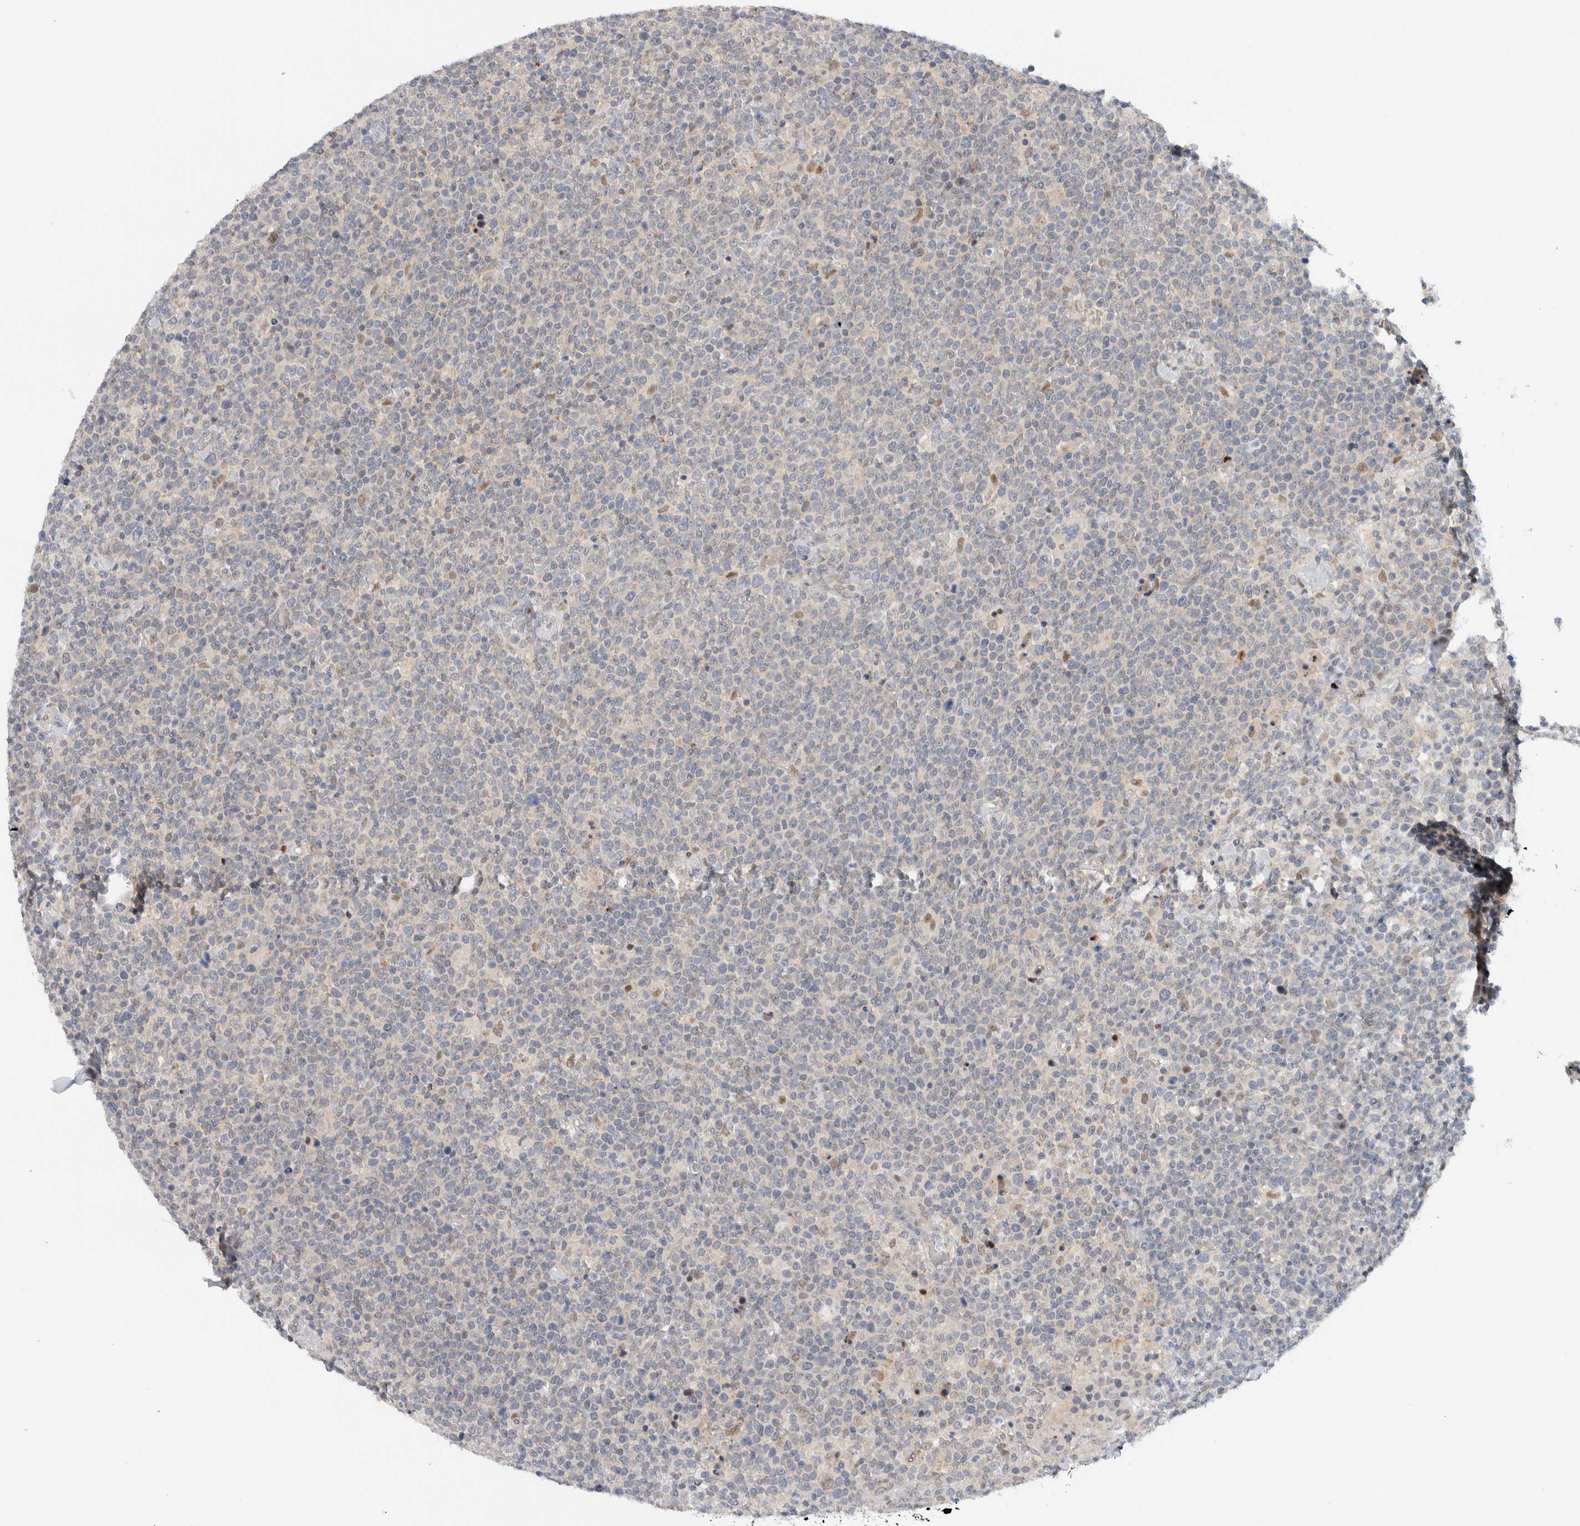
{"staining": {"intensity": "negative", "quantity": "none", "location": "none"}, "tissue": "lymphoma", "cell_type": "Tumor cells", "image_type": "cancer", "snomed": [{"axis": "morphology", "description": "Malignant lymphoma, non-Hodgkin's type, High grade"}, {"axis": "topography", "description": "Lymph node"}], "caption": "Tumor cells are negative for protein expression in human lymphoma.", "gene": "NCR3LG1", "patient": {"sex": "male", "age": 61}}